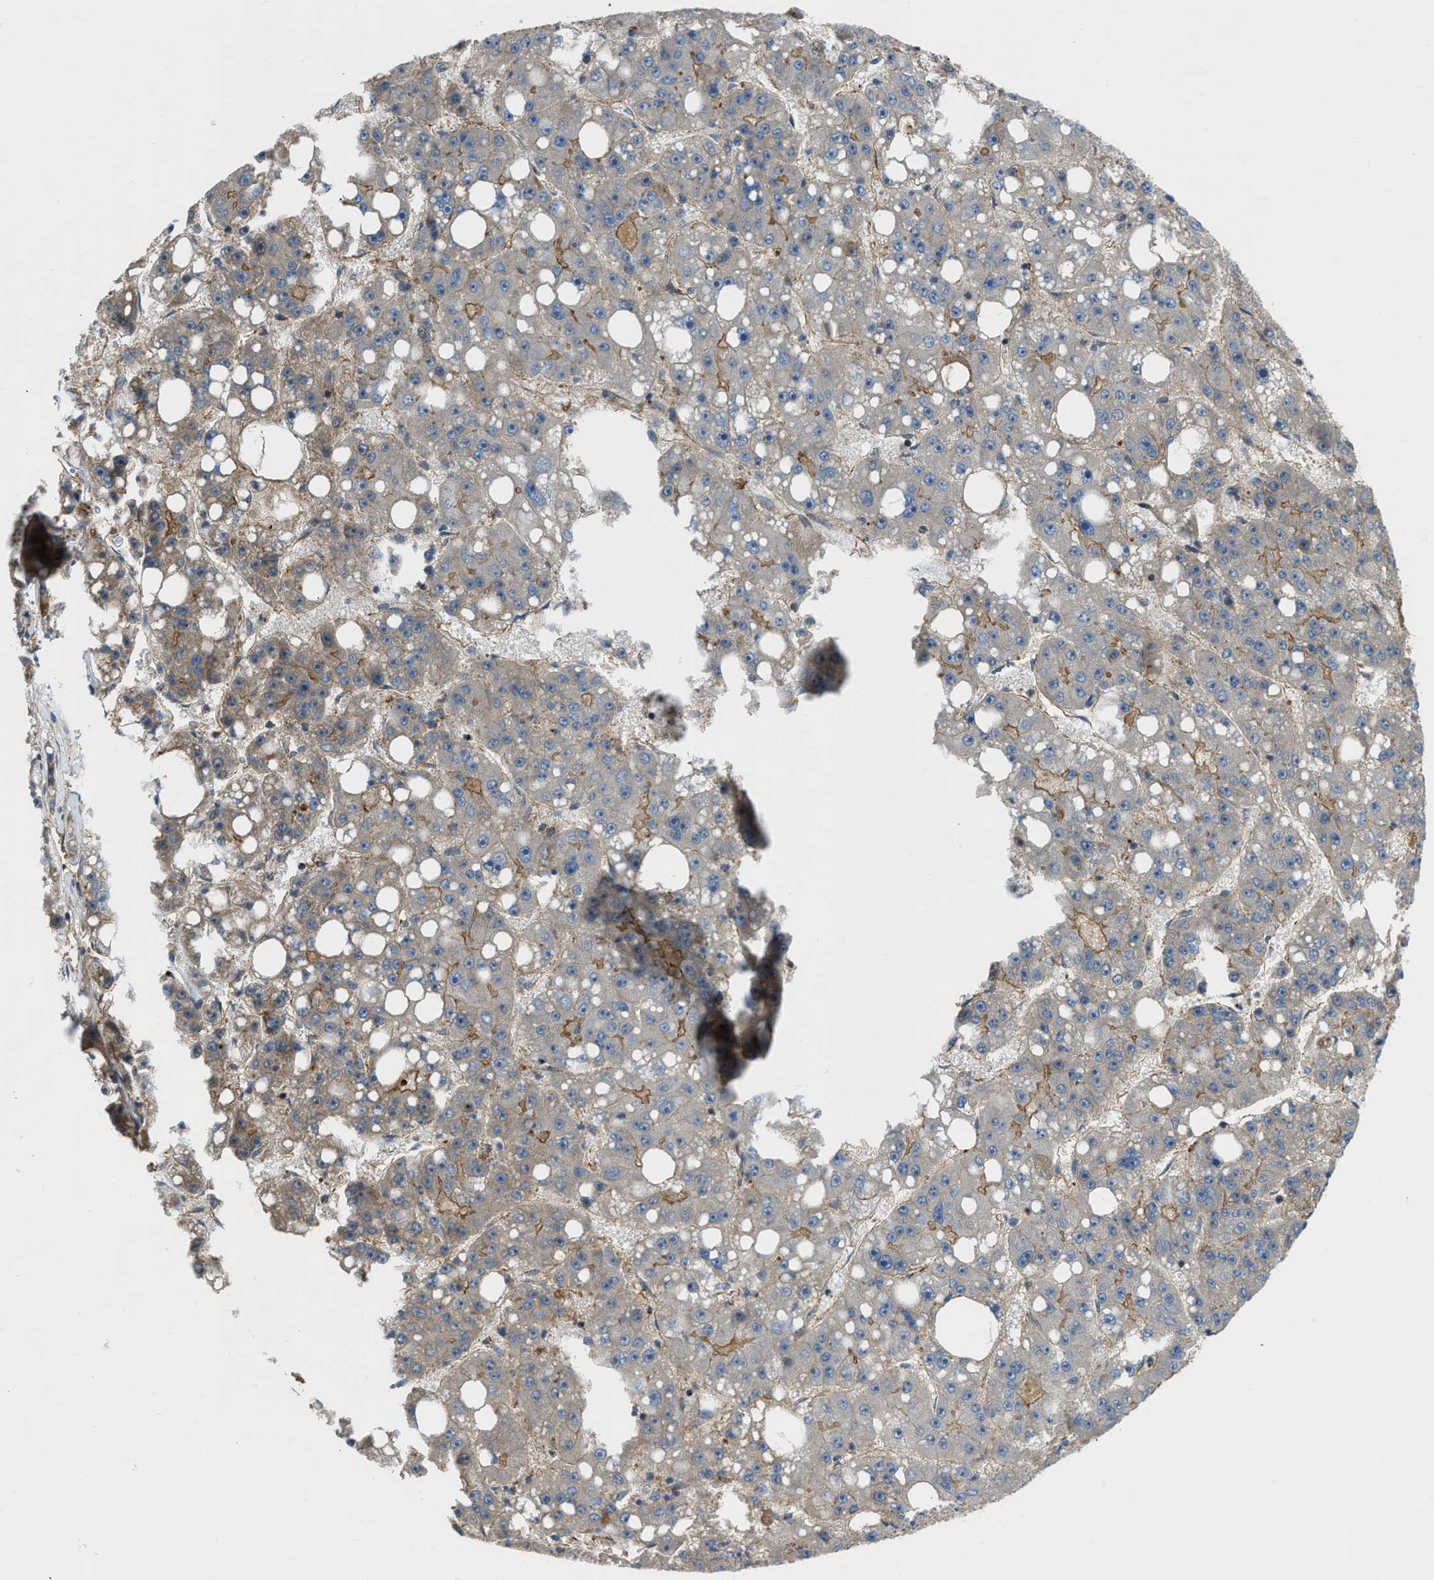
{"staining": {"intensity": "moderate", "quantity": "25%-75%", "location": "cytoplasmic/membranous"}, "tissue": "liver cancer", "cell_type": "Tumor cells", "image_type": "cancer", "snomed": [{"axis": "morphology", "description": "Carcinoma, Hepatocellular, NOS"}, {"axis": "topography", "description": "Liver"}], "caption": "High-magnification brightfield microscopy of liver cancer stained with DAB (brown) and counterstained with hematoxylin (blue). tumor cells exhibit moderate cytoplasmic/membranous expression is present in about25%-75% of cells.", "gene": "NYNRIN", "patient": {"sex": "female", "age": 61}}